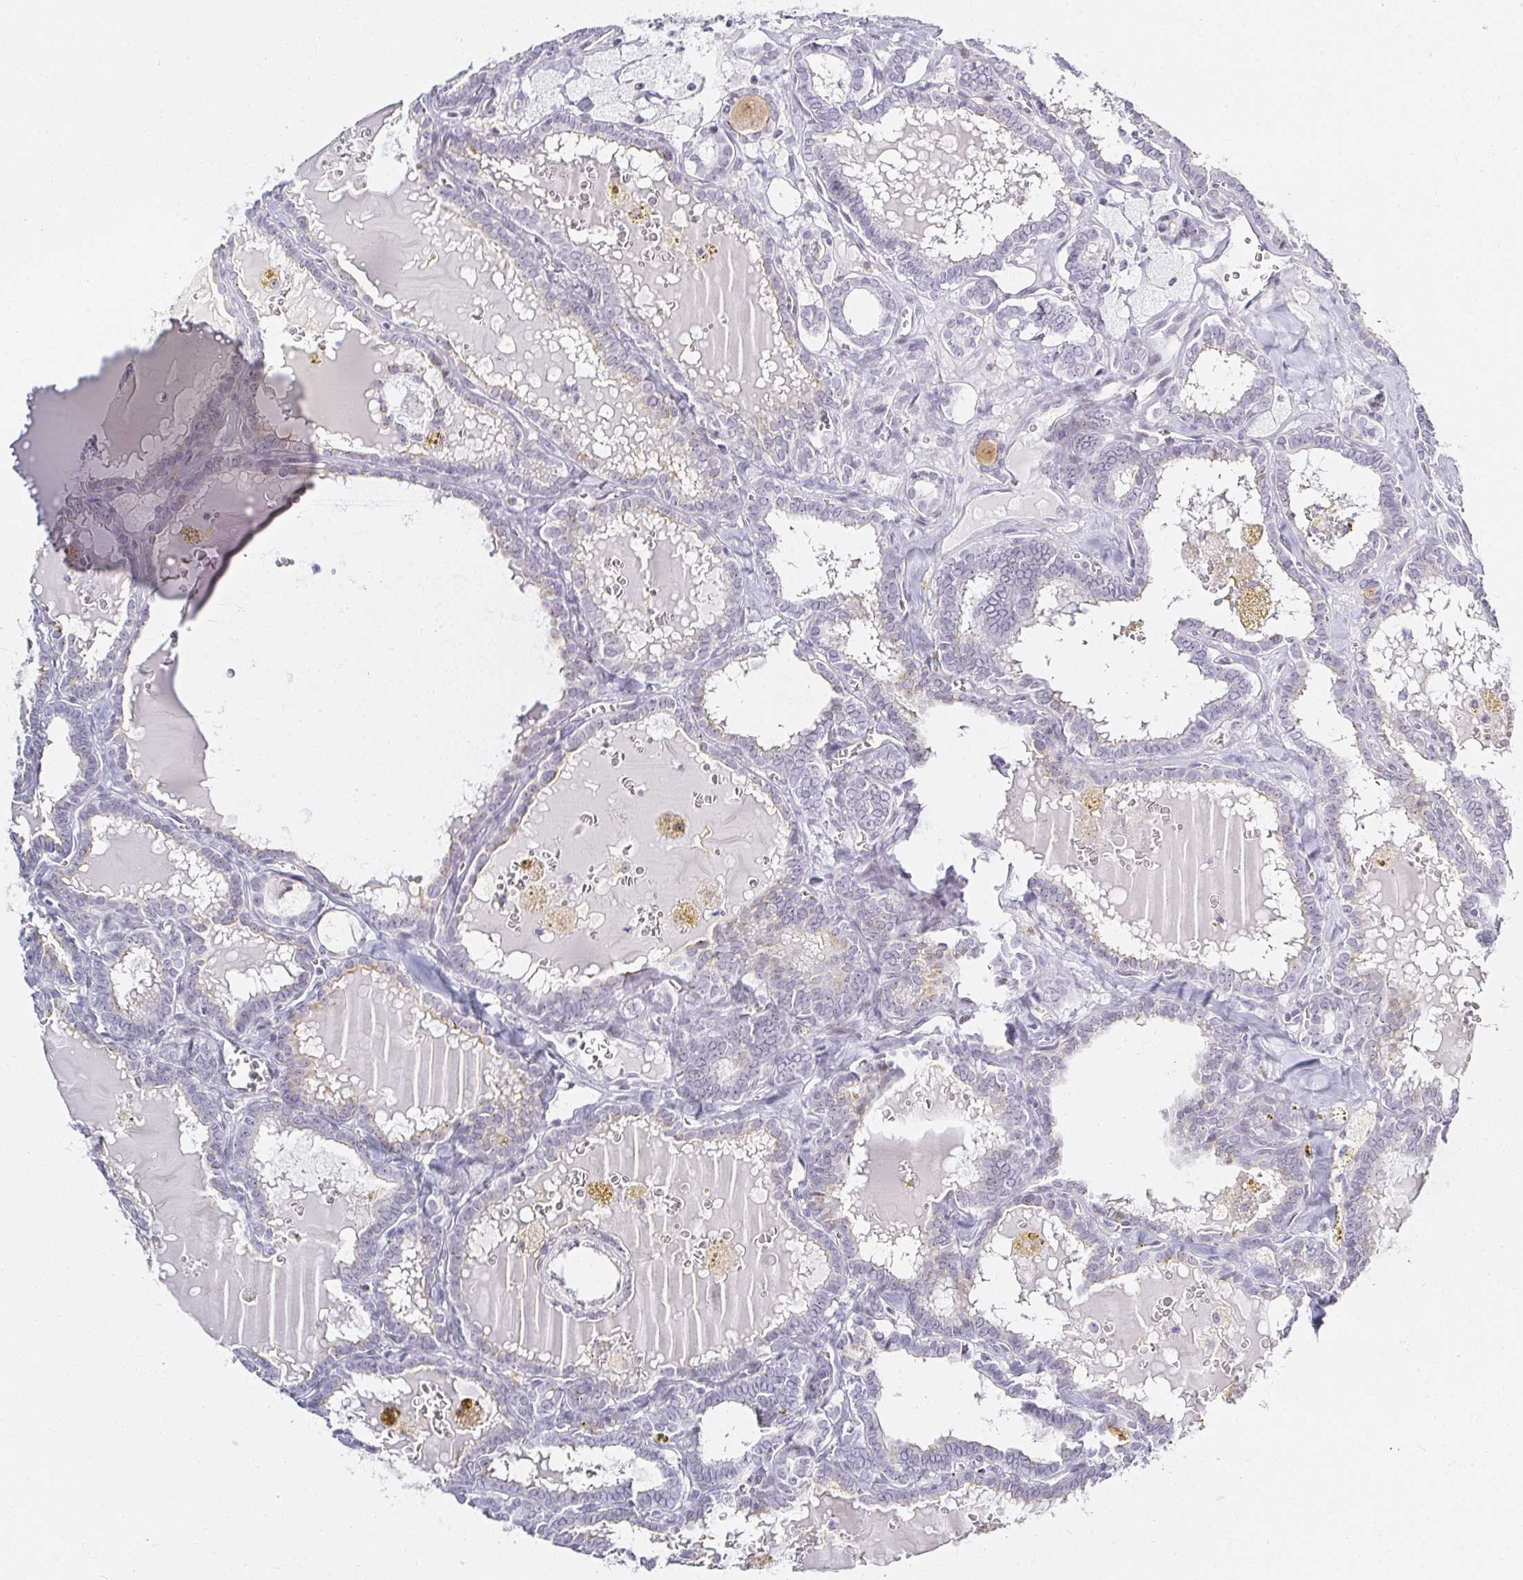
{"staining": {"intensity": "negative", "quantity": "none", "location": "none"}, "tissue": "thyroid cancer", "cell_type": "Tumor cells", "image_type": "cancer", "snomed": [{"axis": "morphology", "description": "Papillary adenocarcinoma, NOS"}, {"axis": "topography", "description": "Thyroid gland"}], "caption": "DAB (3,3'-diaminobenzidine) immunohistochemical staining of thyroid cancer (papillary adenocarcinoma) shows no significant staining in tumor cells.", "gene": "ACAN", "patient": {"sex": "female", "age": 39}}